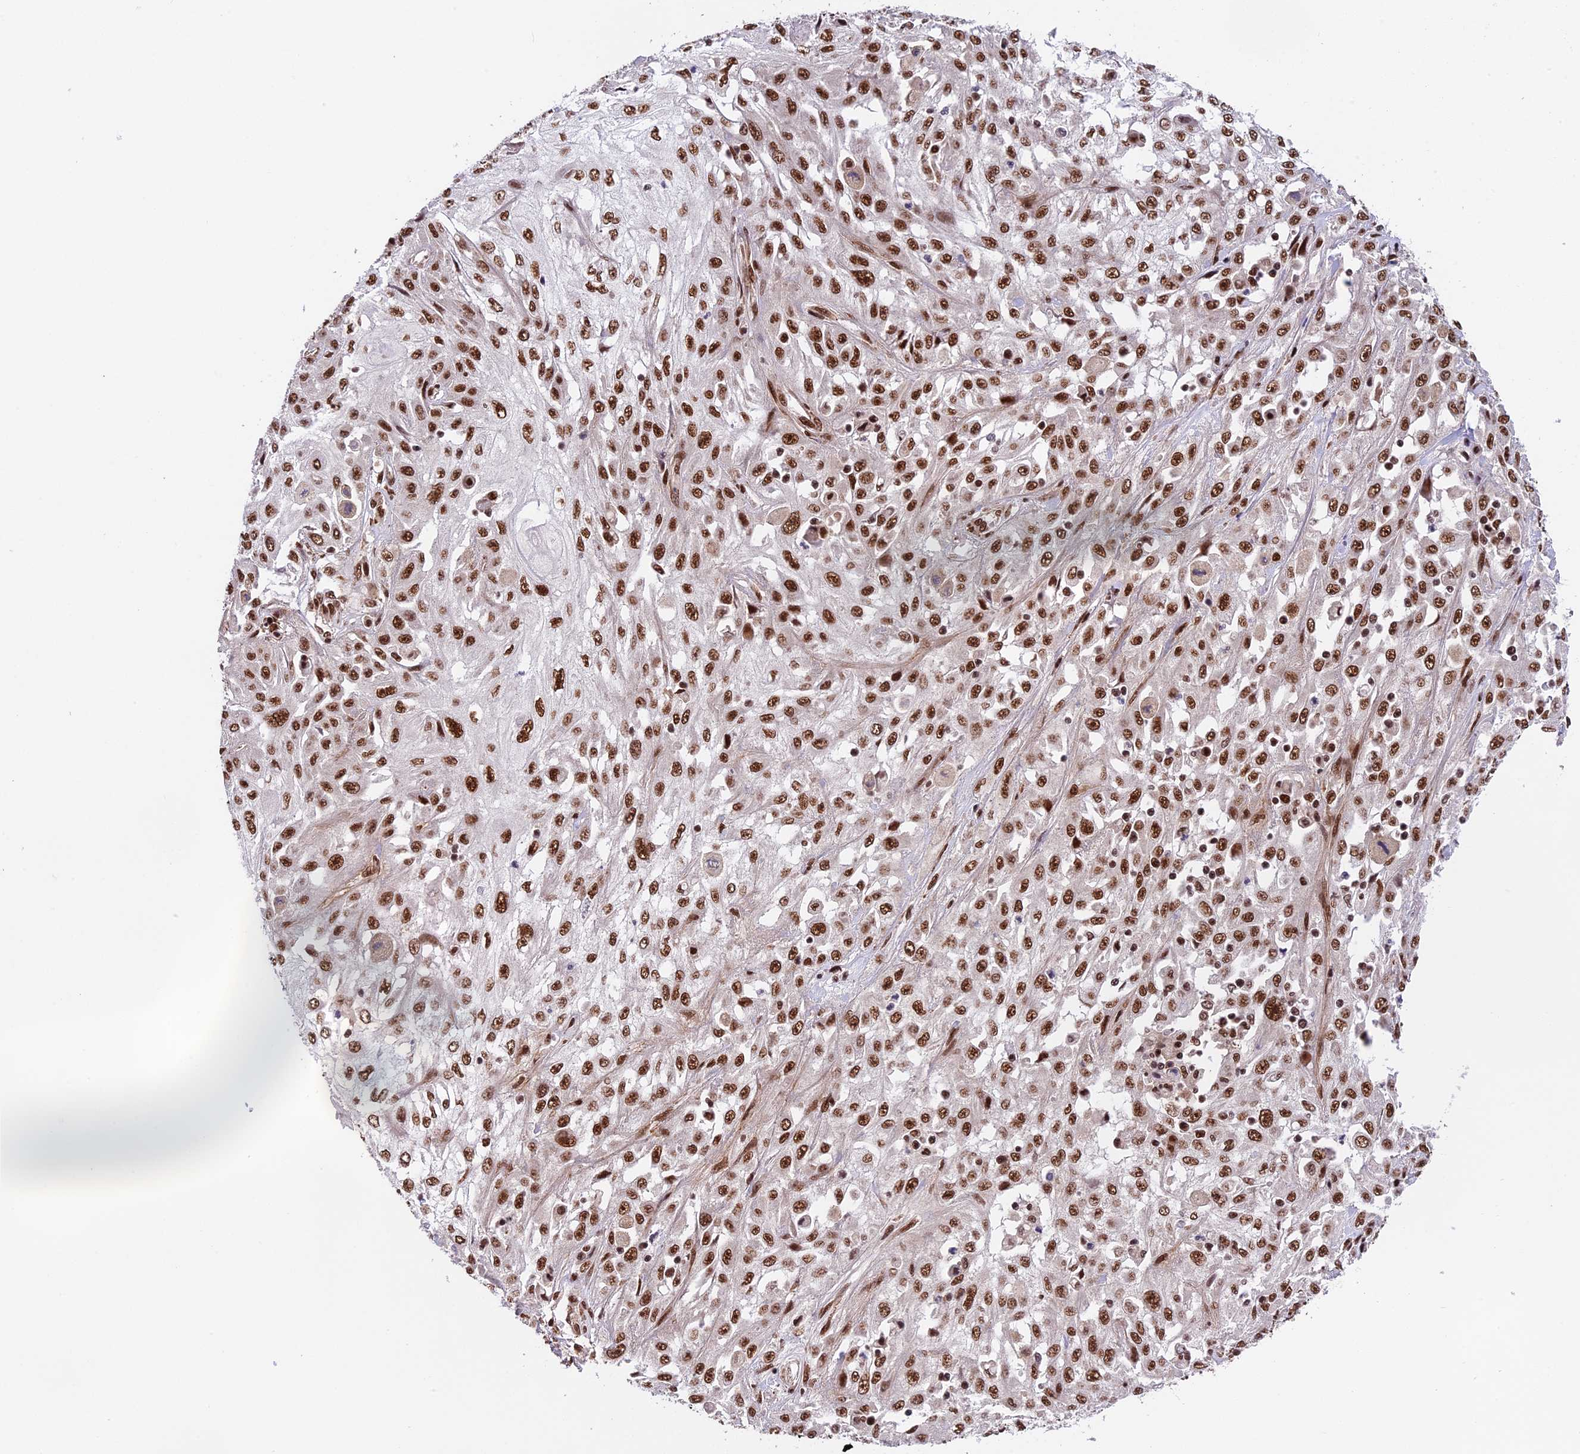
{"staining": {"intensity": "moderate", "quantity": ">75%", "location": "nuclear"}, "tissue": "skin cancer", "cell_type": "Tumor cells", "image_type": "cancer", "snomed": [{"axis": "morphology", "description": "Squamous cell carcinoma, NOS"}, {"axis": "morphology", "description": "Squamous cell carcinoma, metastatic, NOS"}, {"axis": "topography", "description": "Skin"}, {"axis": "topography", "description": "Lymph node"}], "caption": "An IHC image of tumor tissue is shown. Protein staining in brown highlights moderate nuclear positivity in skin cancer (metastatic squamous cell carcinoma) within tumor cells.", "gene": "RAMAC", "patient": {"sex": "male", "age": 75}}